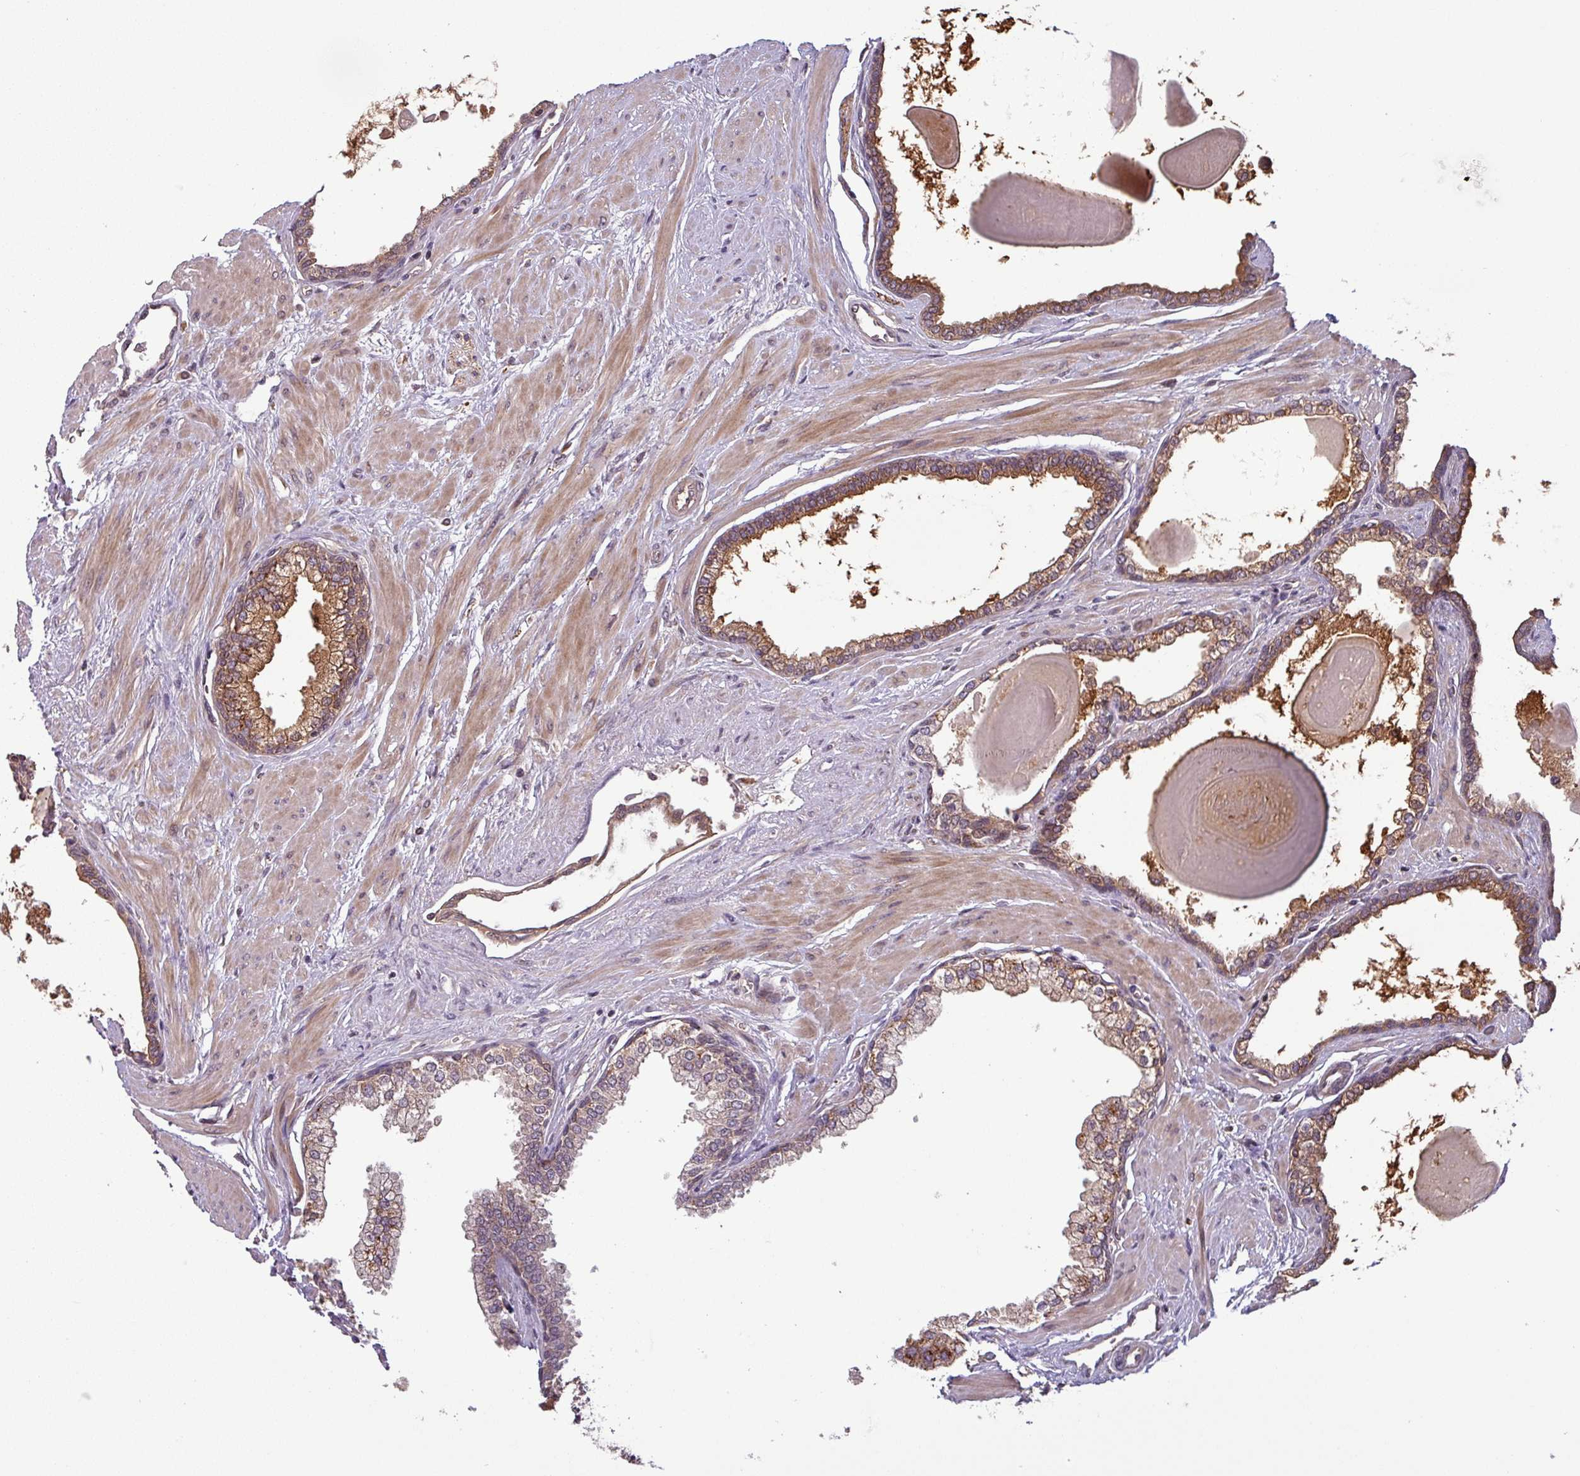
{"staining": {"intensity": "moderate", "quantity": ">75%", "location": "cytoplasmic/membranous"}, "tissue": "prostate", "cell_type": "Glandular cells", "image_type": "normal", "snomed": [{"axis": "morphology", "description": "Normal tissue, NOS"}, {"axis": "topography", "description": "Prostate"}], "caption": "A photomicrograph of prostate stained for a protein displays moderate cytoplasmic/membranous brown staining in glandular cells.", "gene": "PUS1", "patient": {"sex": "male", "age": 57}}